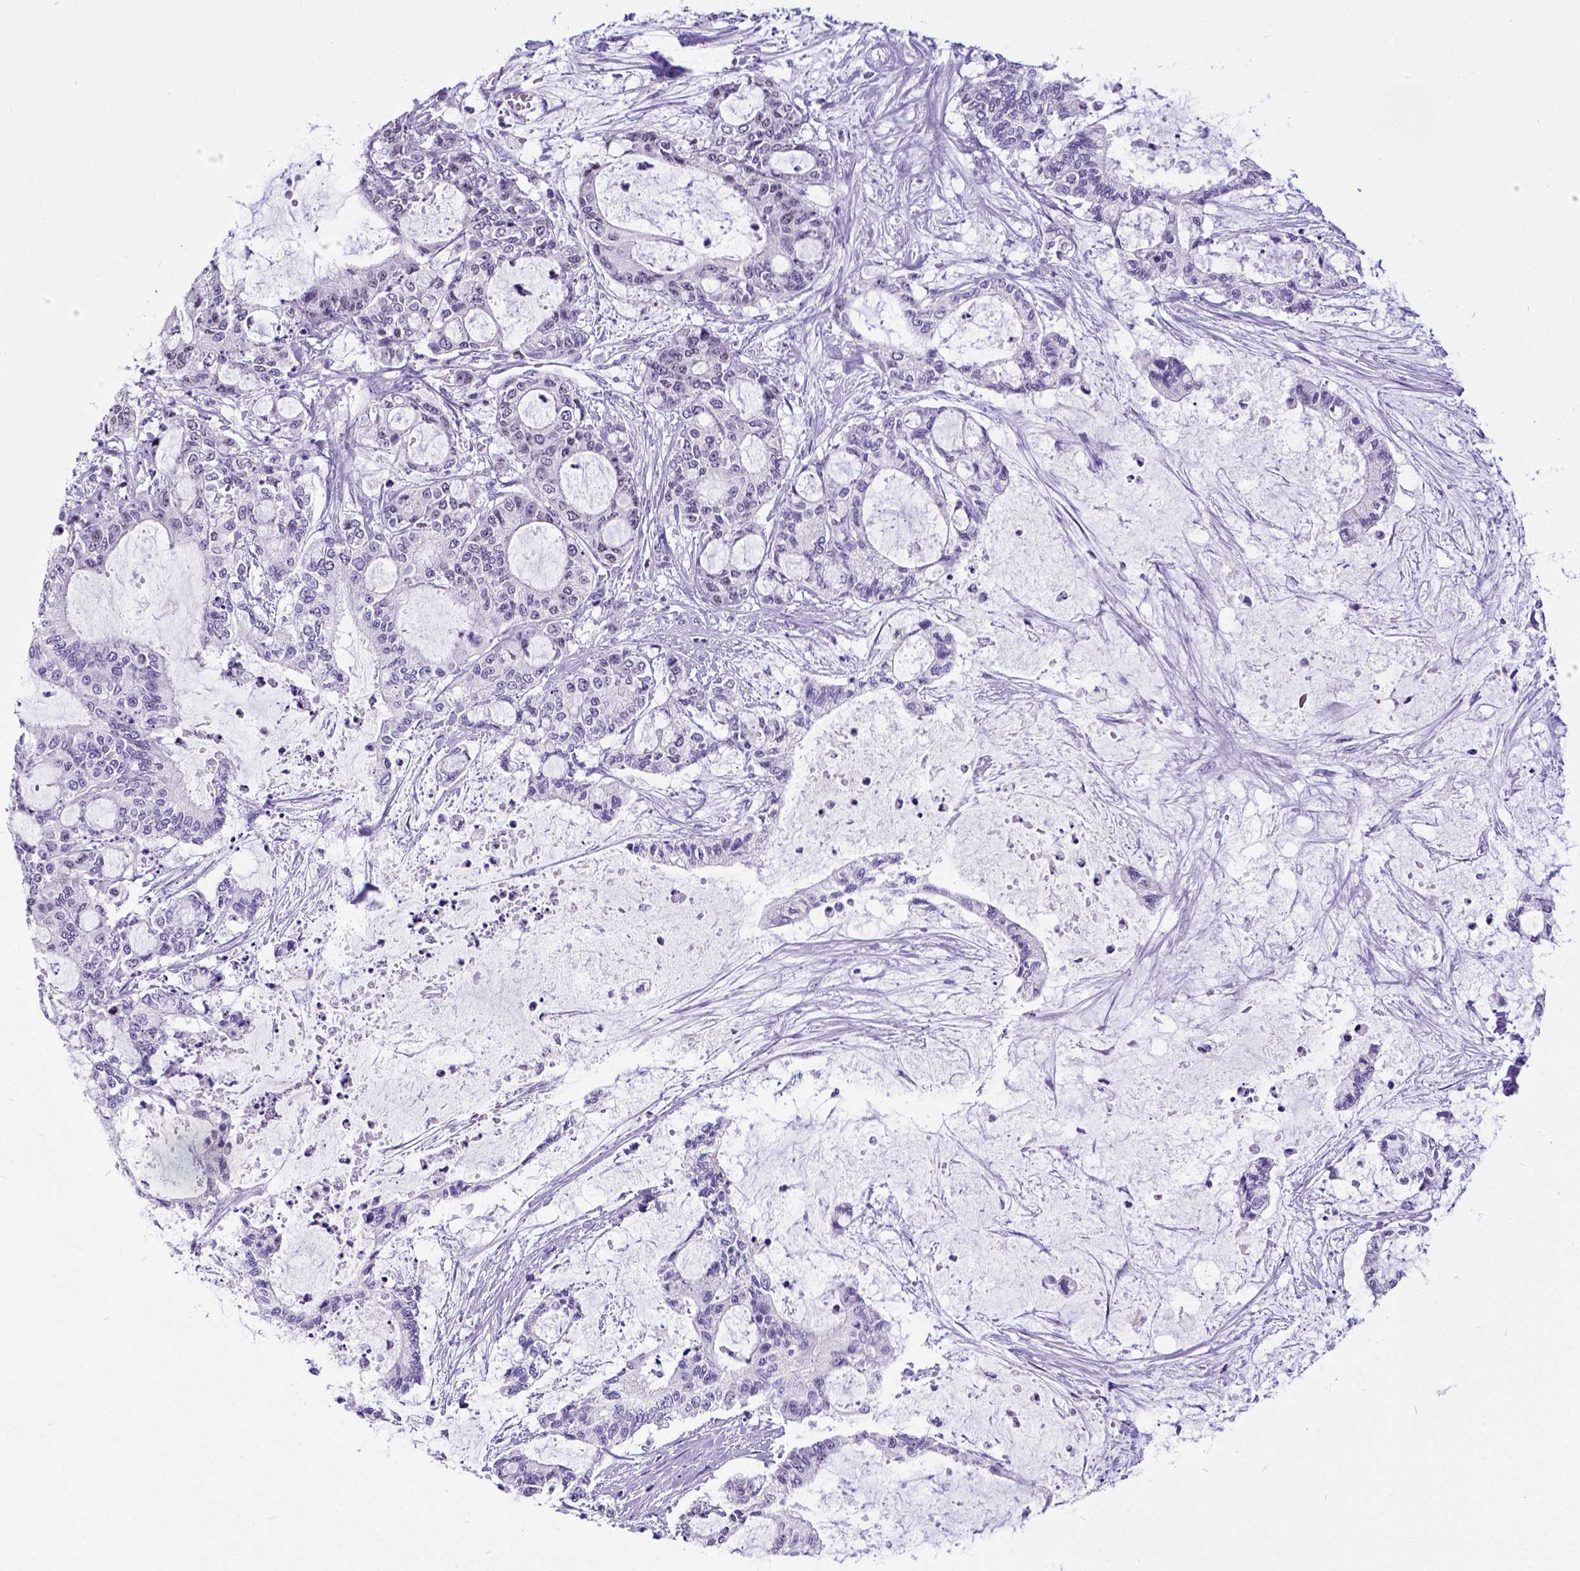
{"staining": {"intensity": "negative", "quantity": "none", "location": "none"}, "tissue": "liver cancer", "cell_type": "Tumor cells", "image_type": "cancer", "snomed": [{"axis": "morphology", "description": "Normal tissue, NOS"}, {"axis": "morphology", "description": "Cholangiocarcinoma"}, {"axis": "topography", "description": "Liver"}, {"axis": "topography", "description": "Peripheral nerve tissue"}], "caption": "This is an immunohistochemistry (IHC) photomicrograph of liver cancer (cholangiocarcinoma). There is no expression in tumor cells.", "gene": "SATB2", "patient": {"sex": "female", "age": 73}}